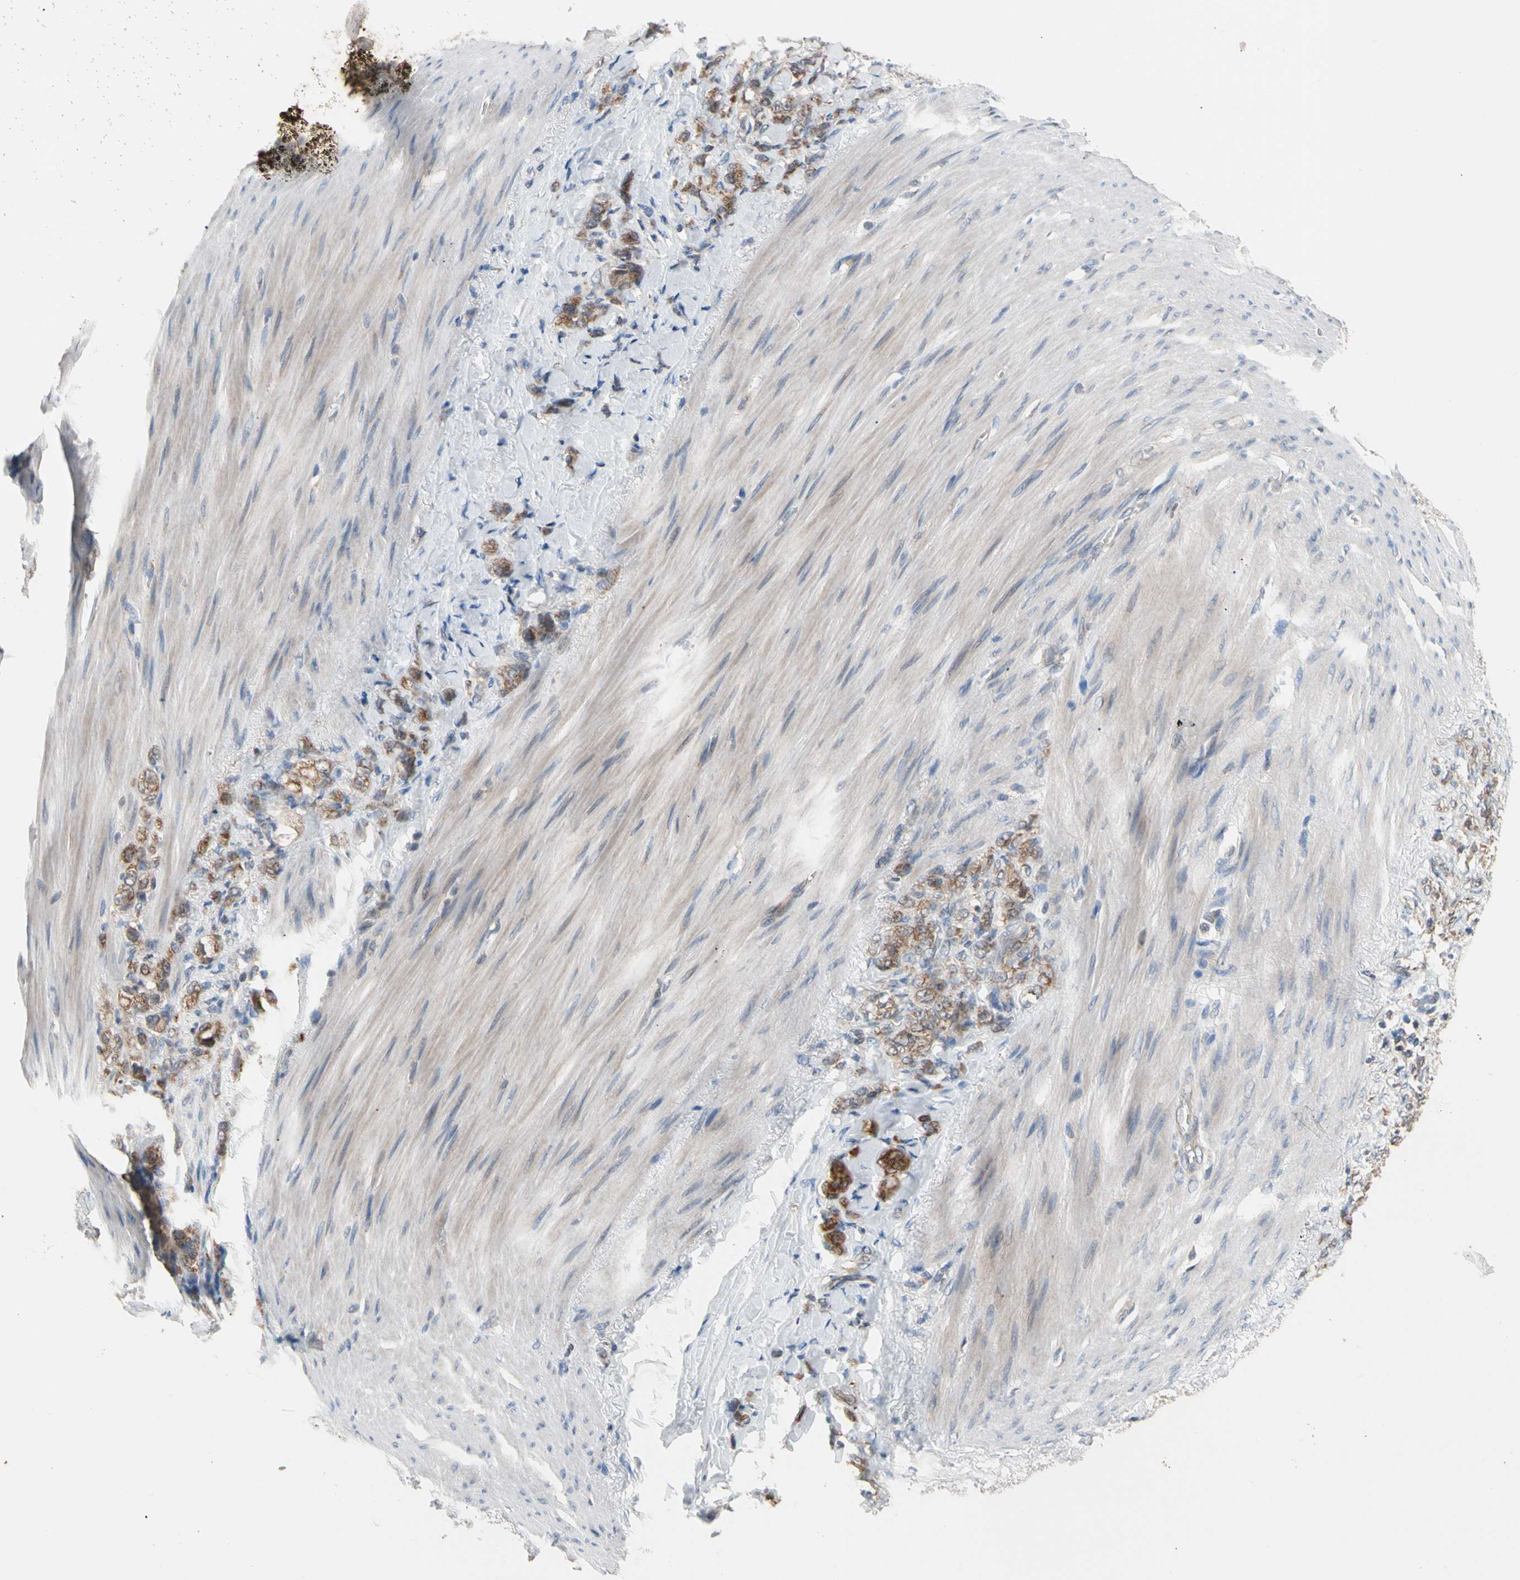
{"staining": {"intensity": "moderate", "quantity": ">75%", "location": "cytoplasmic/membranous"}, "tissue": "stomach cancer", "cell_type": "Tumor cells", "image_type": "cancer", "snomed": [{"axis": "morphology", "description": "Adenocarcinoma, NOS"}, {"axis": "topography", "description": "Stomach"}], "caption": "Stomach adenocarcinoma stained with a protein marker demonstrates moderate staining in tumor cells.", "gene": "MTHFS", "patient": {"sex": "male", "age": 82}}